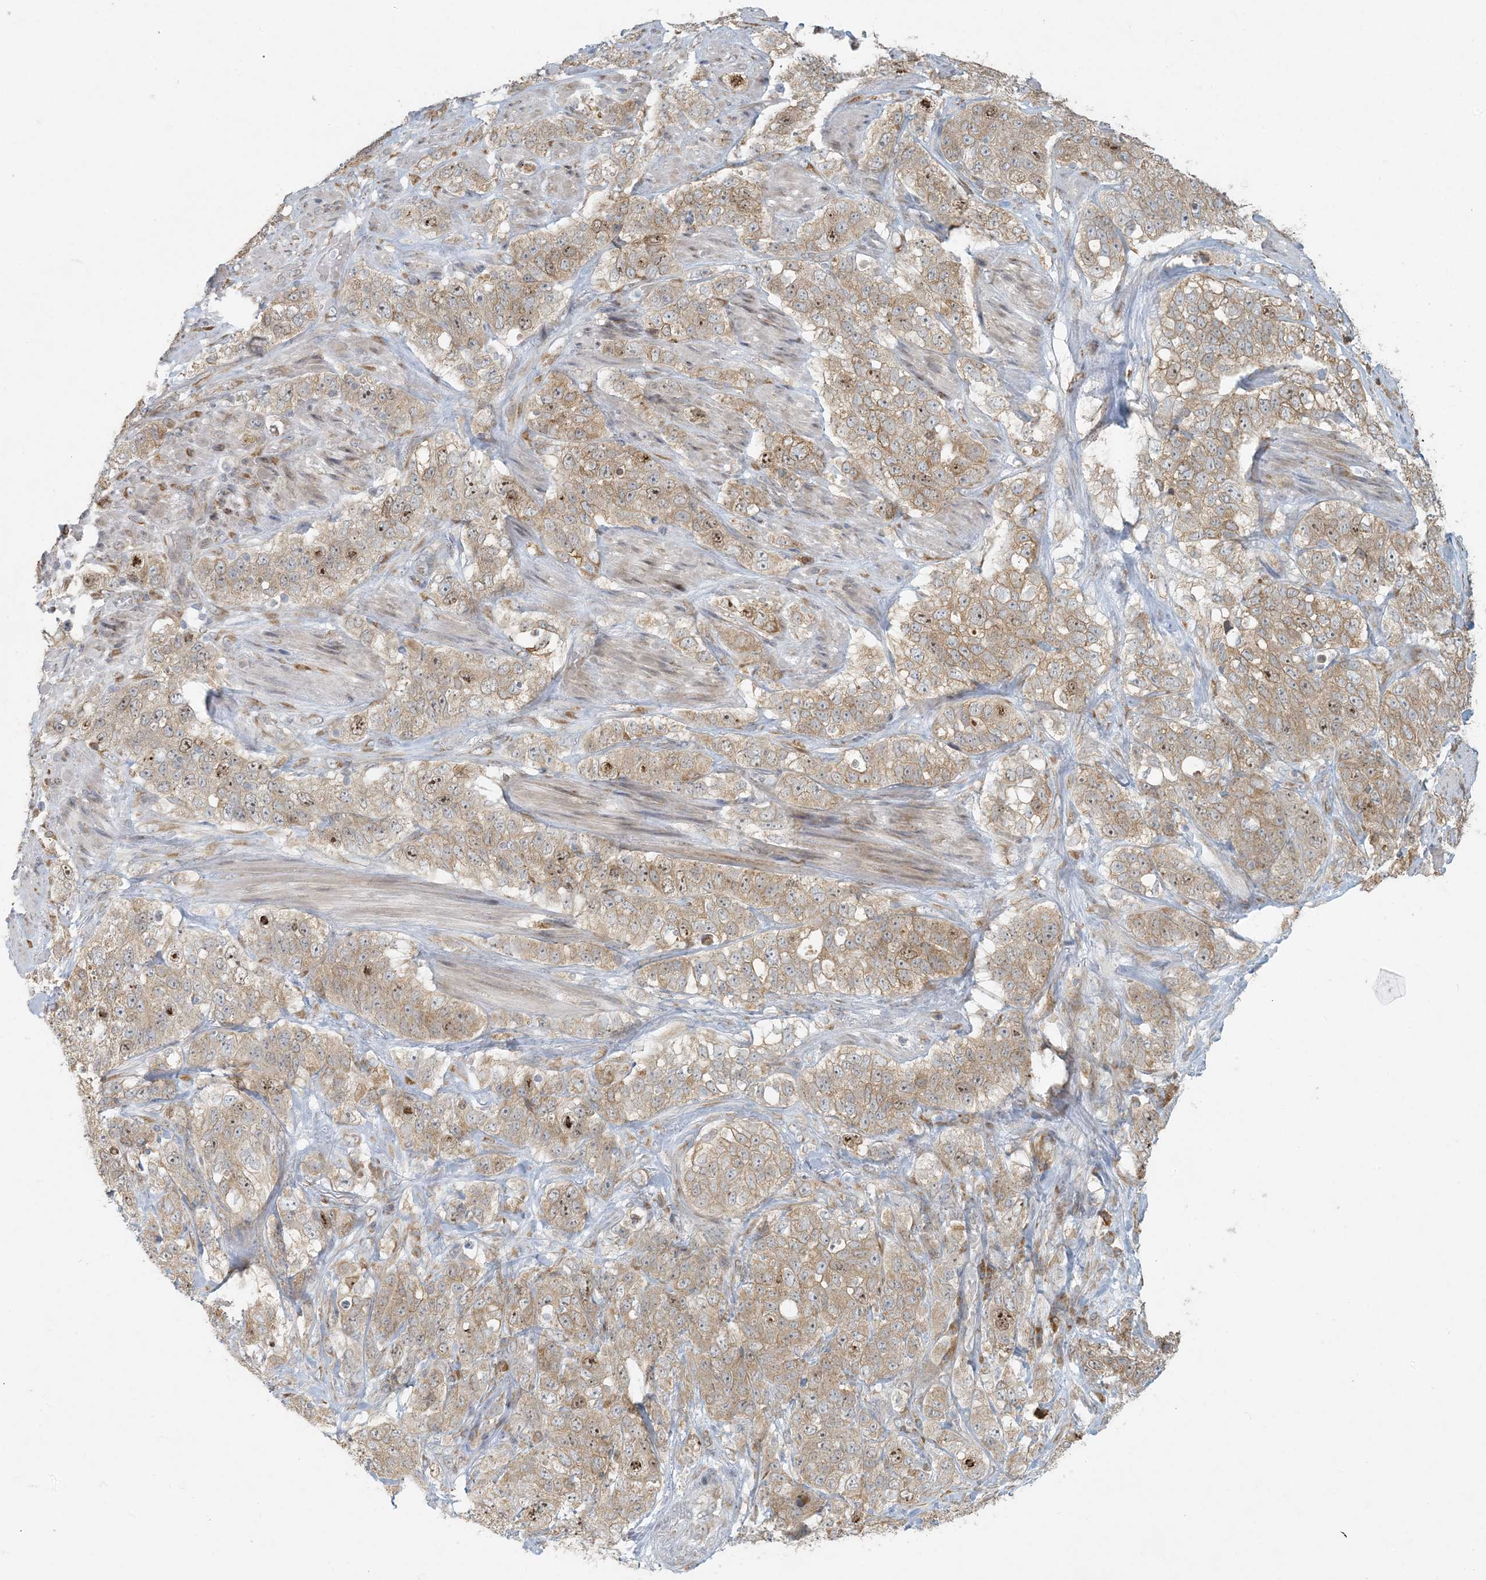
{"staining": {"intensity": "moderate", "quantity": ">75%", "location": "cytoplasmic/membranous,nuclear"}, "tissue": "stomach cancer", "cell_type": "Tumor cells", "image_type": "cancer", "snomed": [{"axis": "morphology", "description": "Adenocarcinoma, NOS"}, {"axis": "topography", "description": "Stomach"}], "caption": "Immunohistochemical staining of human stomach cancer demonstrates moderate cytoplasmic/membranous and nuclear protein positivity in about >75% of tumor cells.", "gene": "HACL1", "patient": {"sex": "male", "age": 48}}